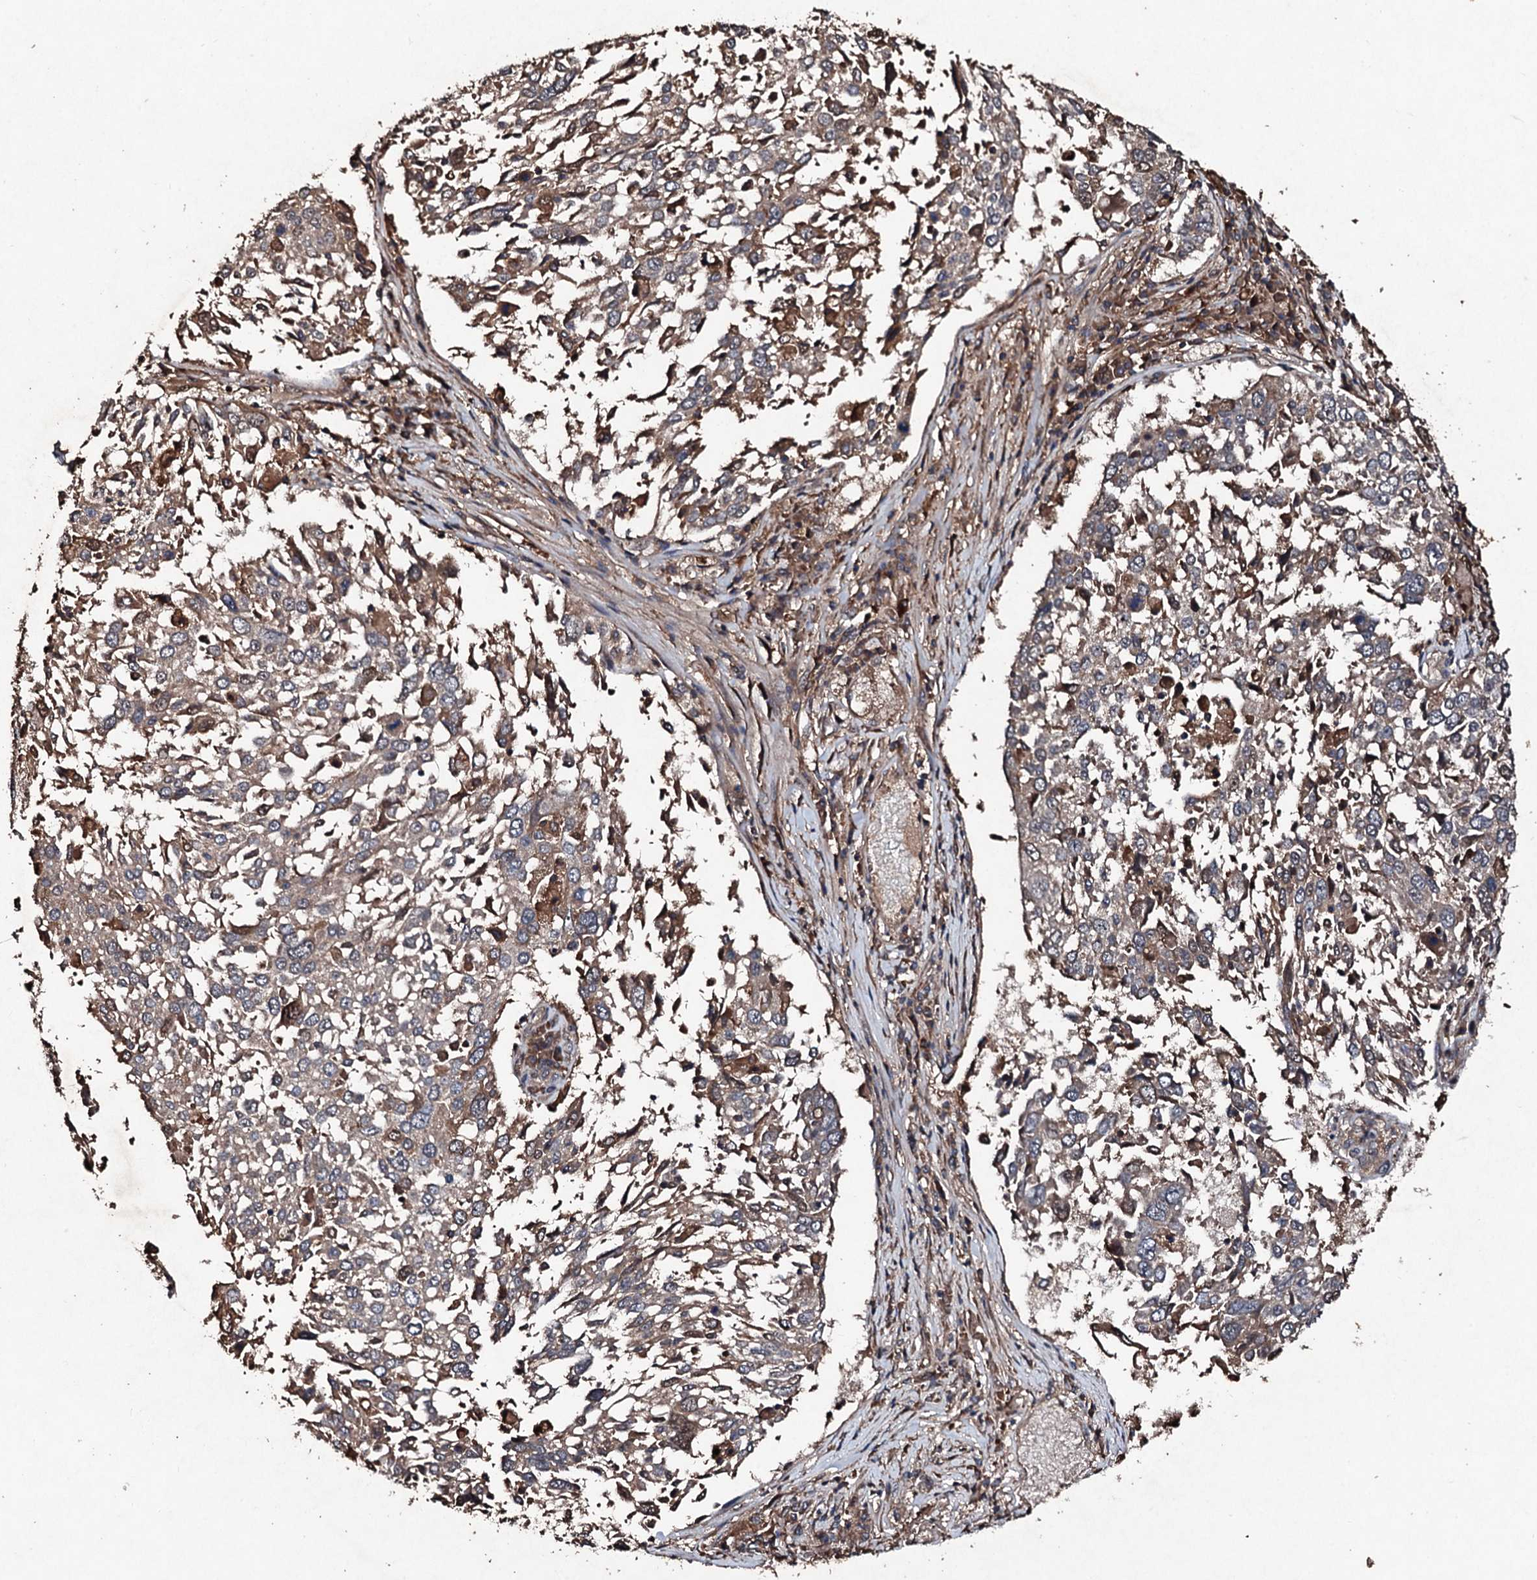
{"staining": {"intensity": "moderate", "quantity": "25%-75%", "location": "cytoplasmic/membranous"}, "tissue": "lung cancer", "cell_type": "Tumor cells", "image_type": "cancer", "snomed": [{"axis": "morphology", "description": "Squamous cell carcinoma, NOS"}, {"axis": "topography", "description": "Lung"}], "caption": "Lung cancer was stained to show a protein in brown. There is medium levels of moderate cytoplasmic/membranous positivity in about 25%-75% of tumor cells. The protein is stained brown, and the nuclei are stained in blue (DAB IHC with brightfield microscopy, high magnification).", "gene": "KERA", "patient": {"sex": "male", "age": 65}}